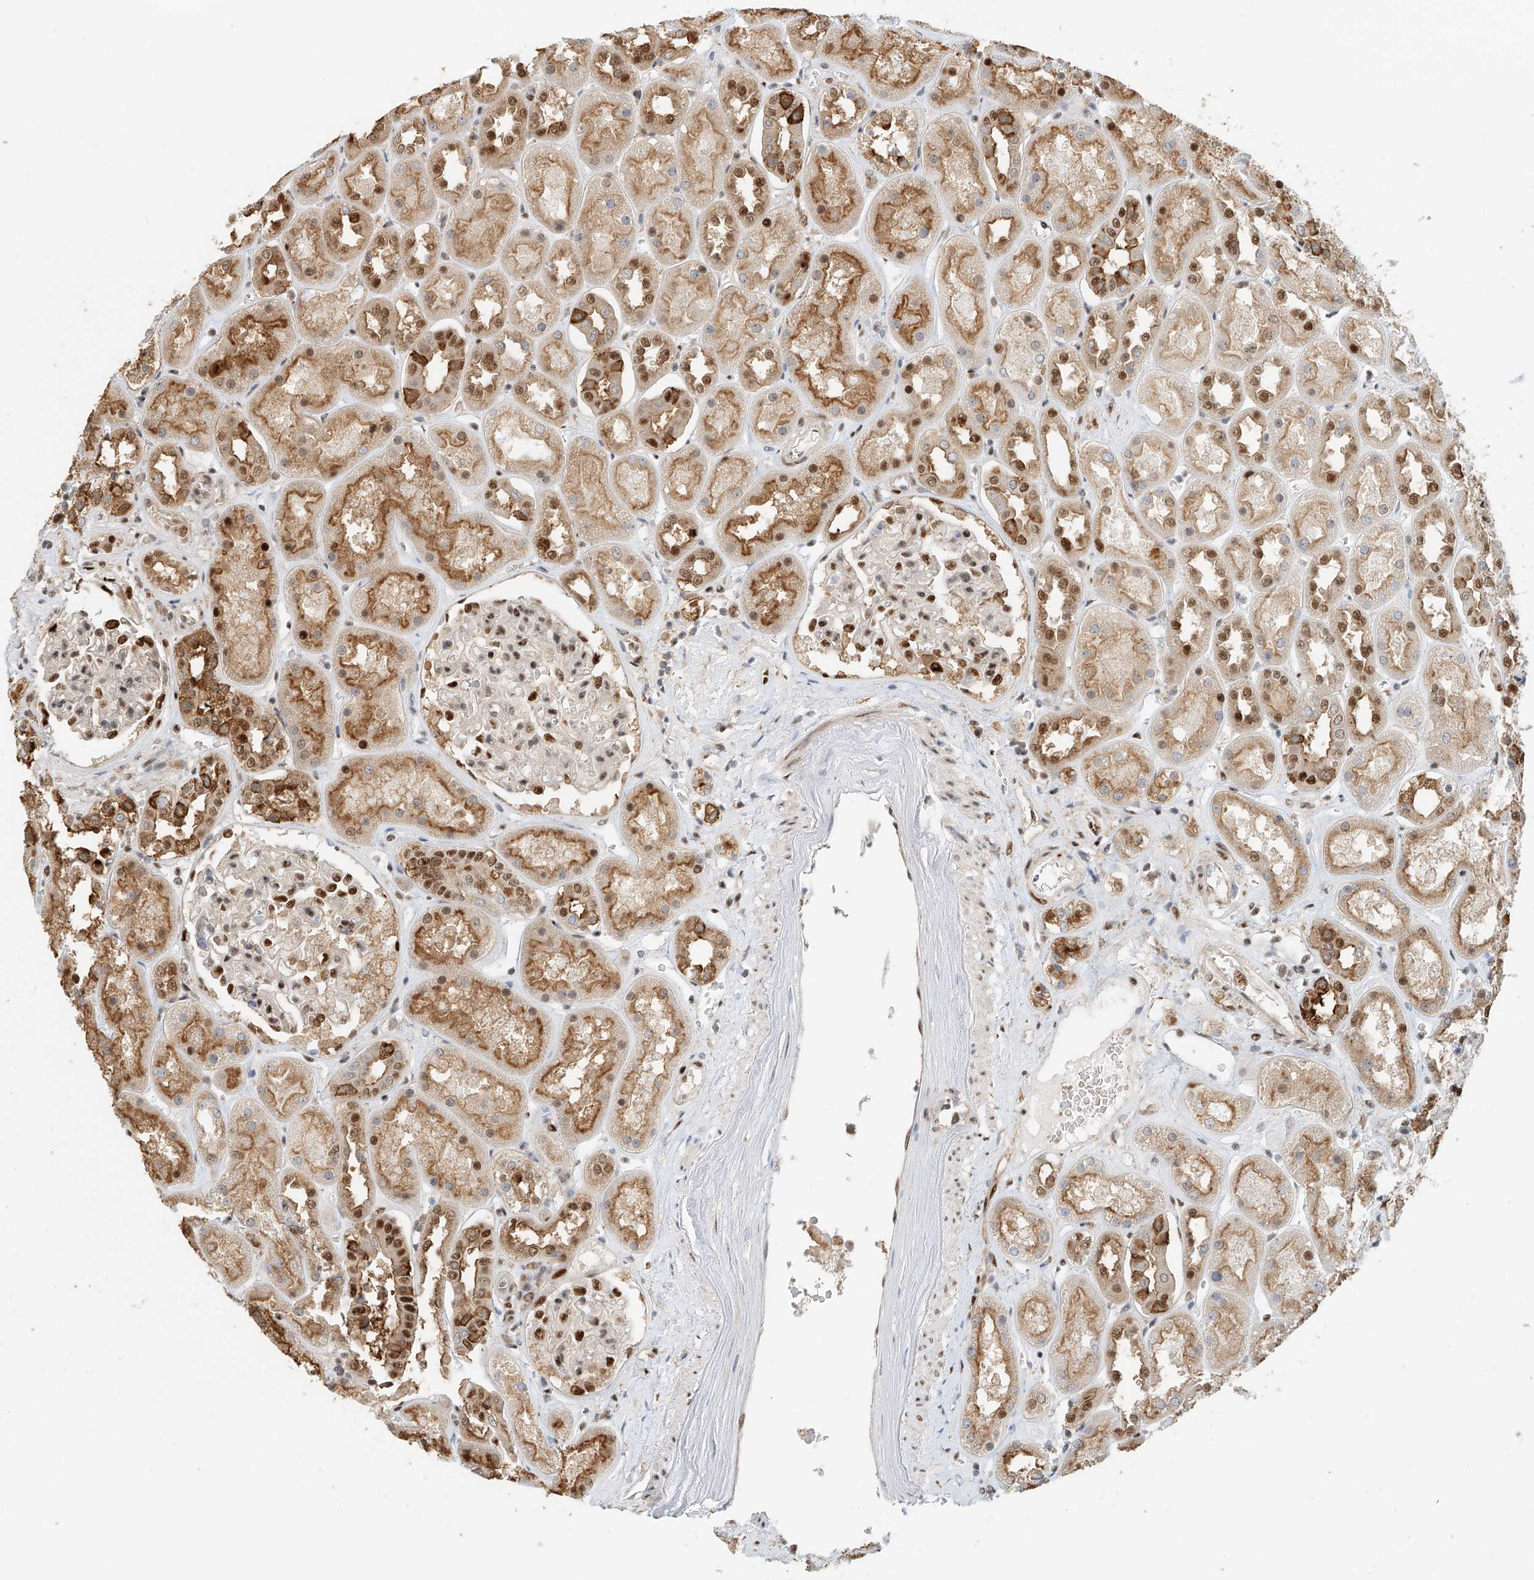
{"staining": {"intensity": "strong", "quantity": "25%-75%", "location": "nuclear"}, "tissue": "kidney", "cell_type": "Cells in glomeruli", "image_type": "normal", "snomed": [{"axis": "morphology", "description": "Normal tissue, NOS"}, {"axis": "topography", "description": "Kidney"}], "caption": "Immunohistochemical staining of unremarkable human kidney shows strong nuclear protein positivity in about 25%-75% of cells in glomeruli.", "gene": "ZNF514", "patient": {"sex": "male", "age": 70}}